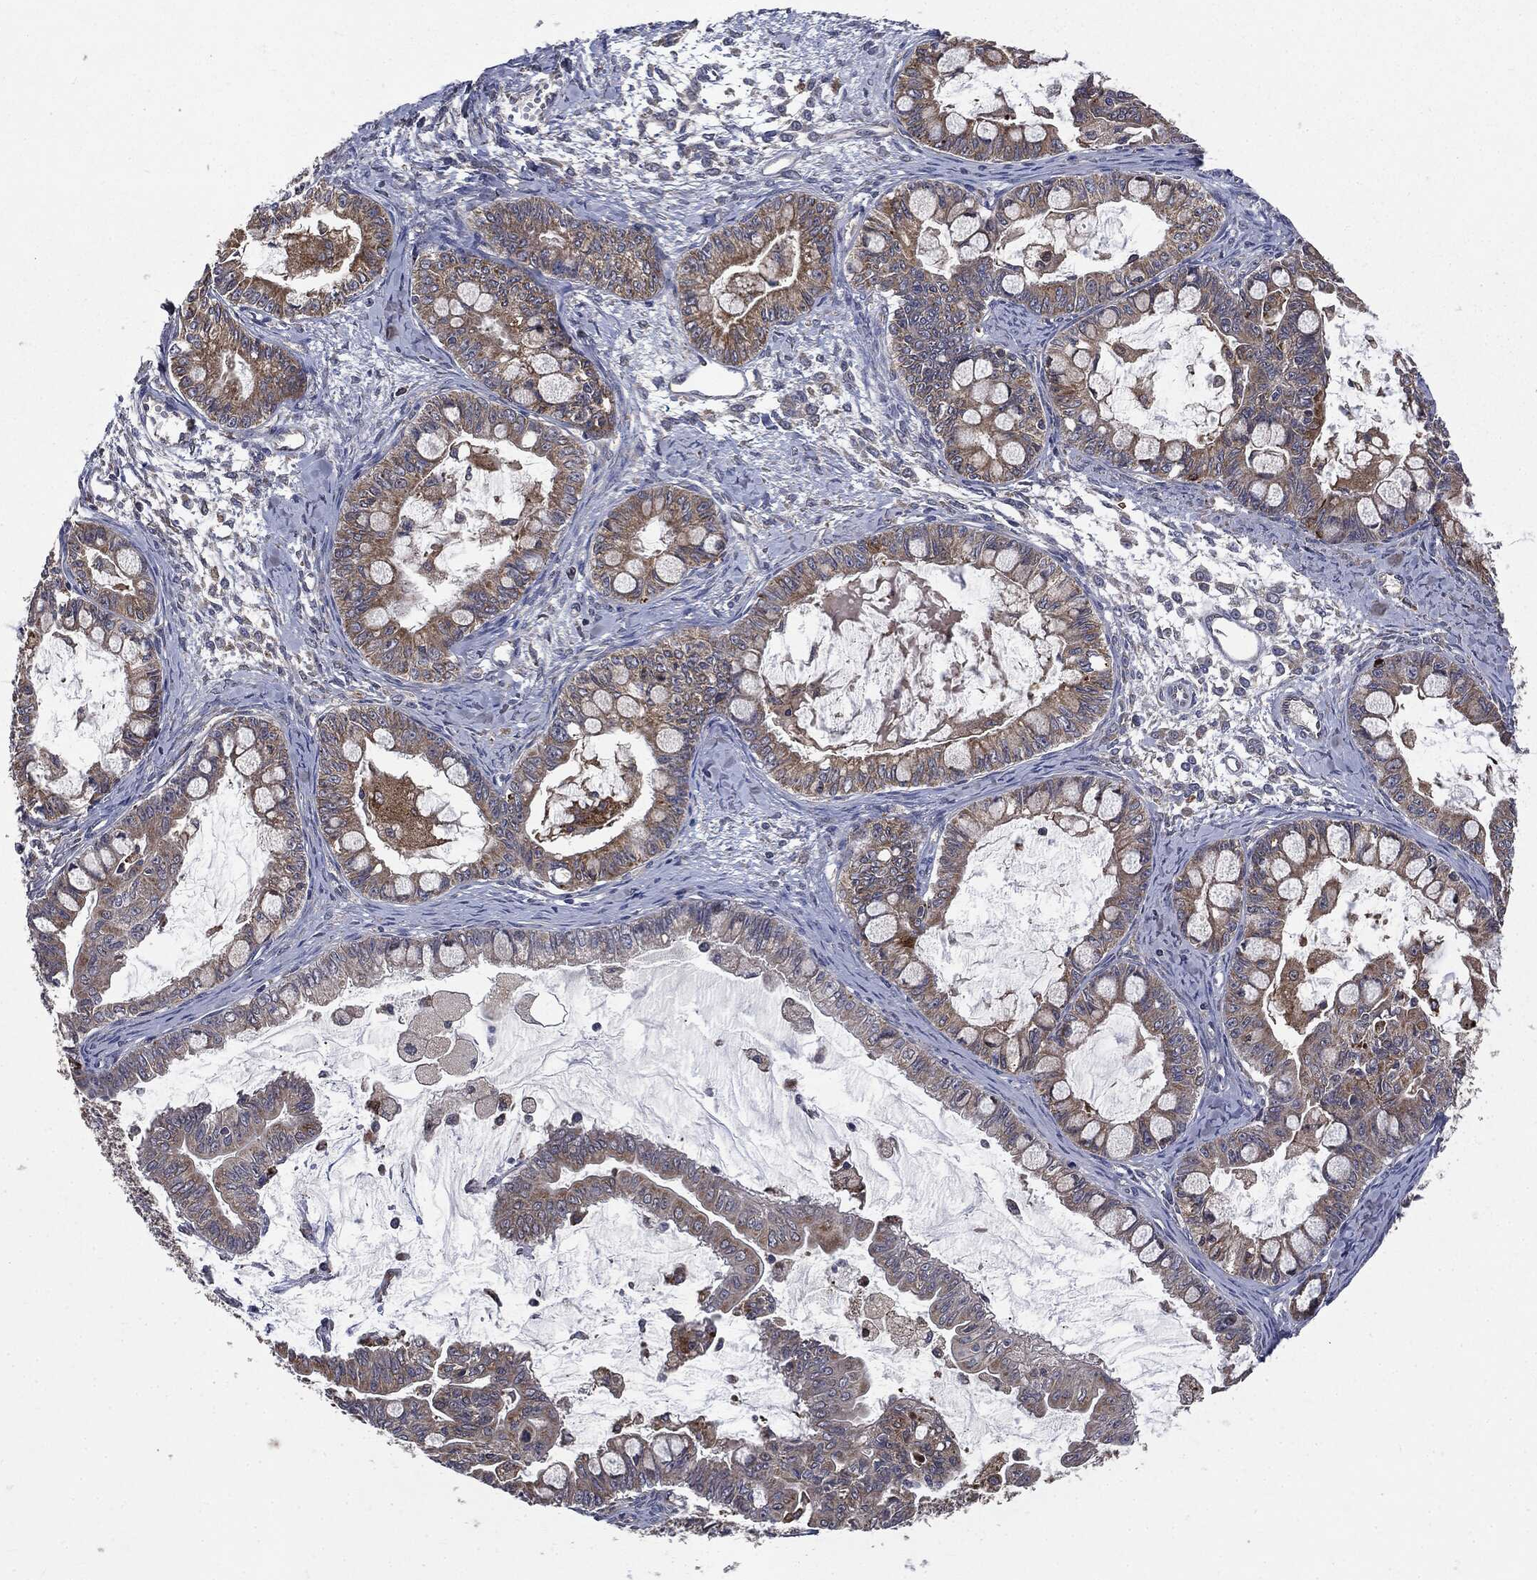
{"staining": {"intensity": "moderate", "quantity": ">75%", "location": "cytoplasmic/membranous"}, "tissue": "ovarian cancer", "cell_type": "Tumor cells", "image_type": "cancer", "snomed": [{"axis": "morphology", "description": "Cystadenocarcinoma, mucinous, NOS"}, {"axis": "topography", "description": "Ovary"}], "caption": "Ovarian mucinous cystadenocarcinoma stained with DAB (3,3'-diaminobenzidine) immunohistochemistry (IHC) shows medium levels of moderate cytoplasmic/membranous positivity in about >75% of tumor cells.", "gene": "PLOD3", "patient": {"sex": "female", "age": 63}}